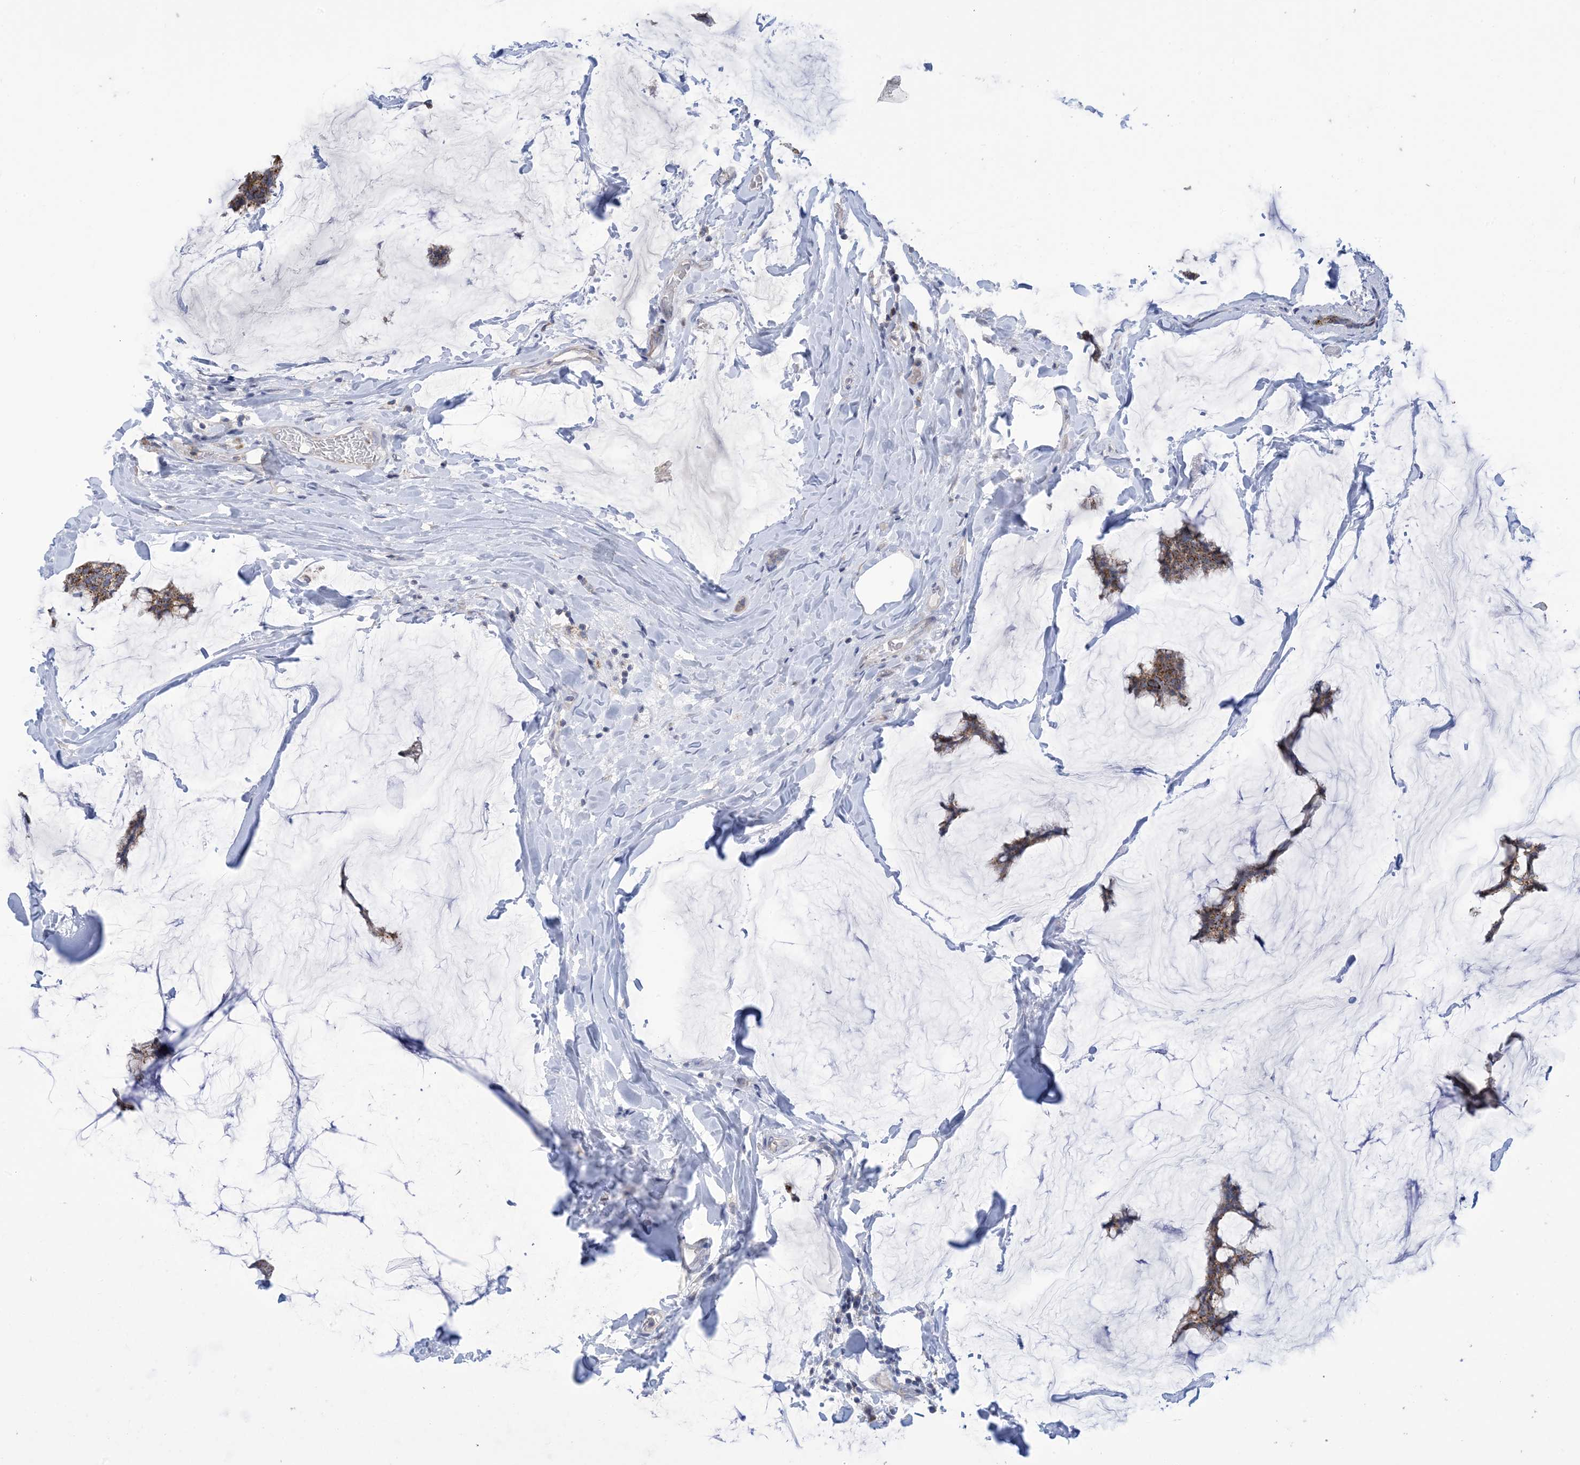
{"staining": {"intensity": "moderate", "quantity": ">75%", "location": "cytoplasmic/membranous"}, "tissue": "breast cancer", "cell_type": "Tumor cells", "image_type": "cancer", "snomed": [{"axis": "morphology", "description": "Duct carcinoma"}, {"axis": "topography", "description": "Breast"}], "caption": "Breast cancer (infiltrating ductal carcinoma) tissue shows moderate cytoplasmic/membranous staining in approximately >75% of tumor cells", "gene": "CLEC16A", "patient": {"sex": "female", "age": 93}}